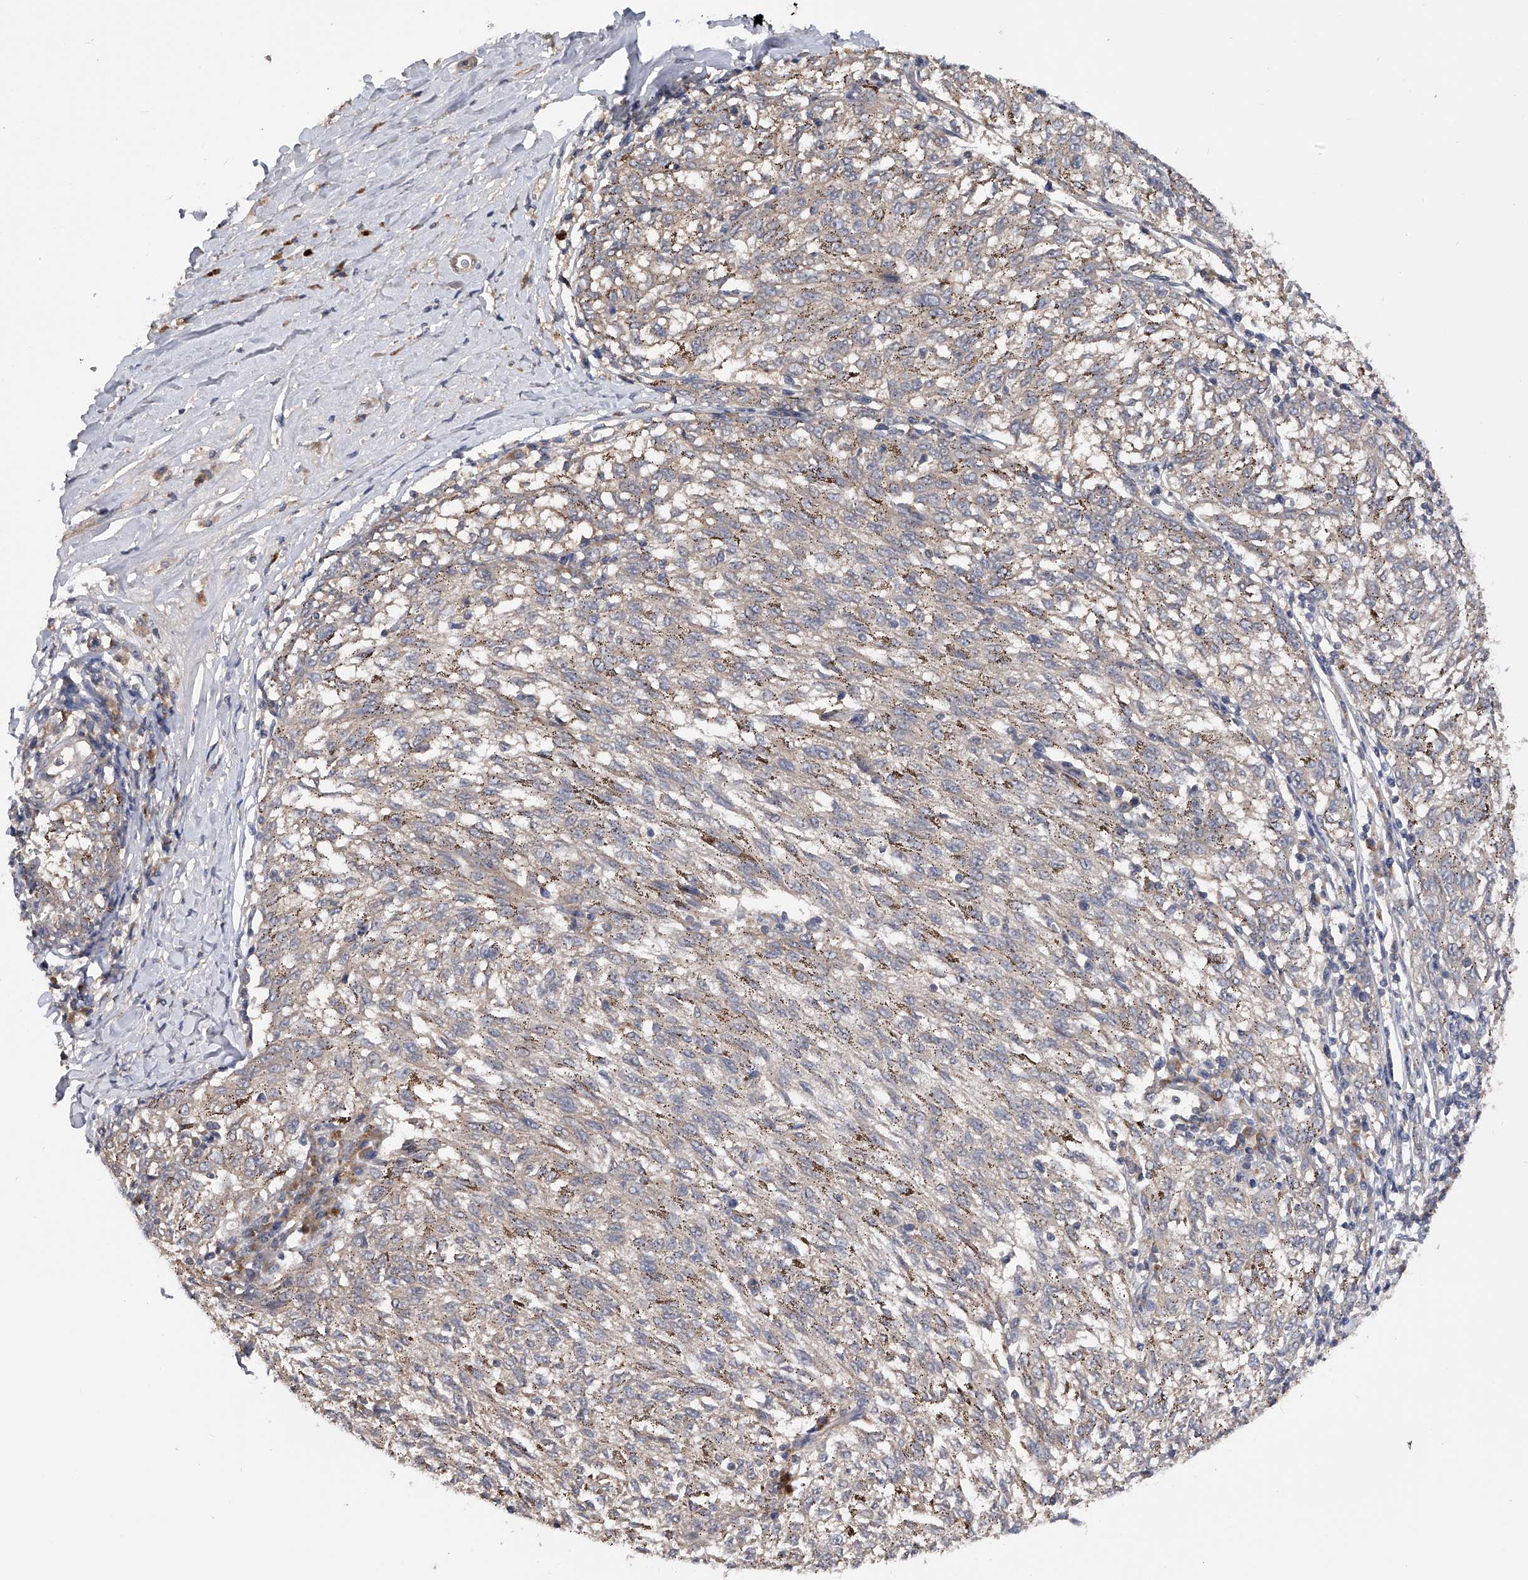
{"staining": {"intensity": "negative", "quantity": "none", "location": "none"}, "tissue": "melanoma", "cell_type": "Tumor cells", "image_type": "cancer", "snomed": [{"axis": "morphology", "description": "Malignant melanoma, NOS"}, {"axis": "topography", "description": "Skin"}], "caption": "A micrograph of malignant melanoma stained for a protein exhibits no brown staining in tumor cells.", "gene": "CFAP298", "patient": {"sex": "female", "age": 72}}